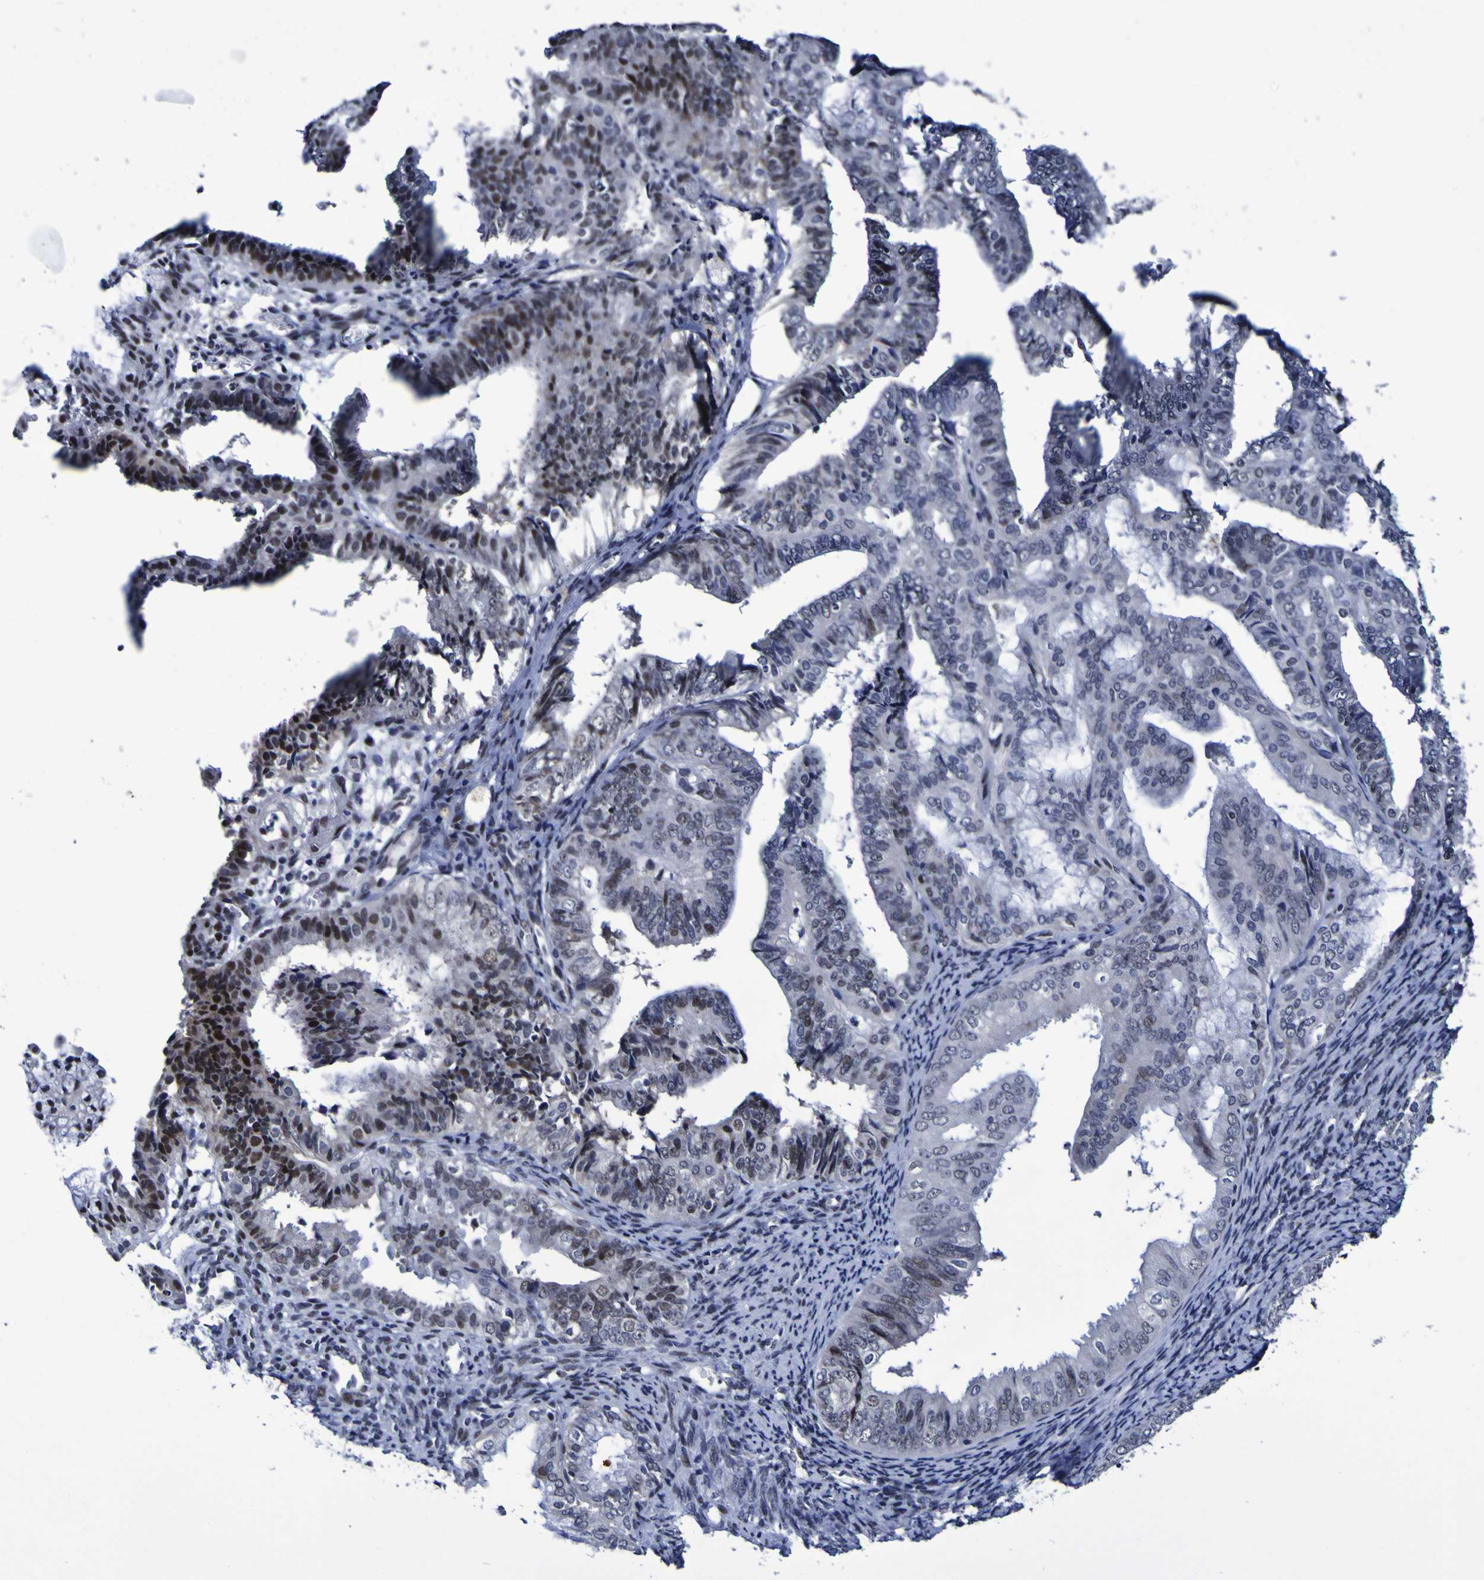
{"staining": {"intensity": "moderate", "quantity": "<25%", "location": "nuclear"}, "tissue": "endometrial cancer", "cell_type": "Tumor cells", "image_type": "cancer", "snomed": [{"axis": "morphology", "description": "Adenocarcinoma, NOS"}, {"axis": "topography", "description": "Endometrium"}], "caption": "Immunohistochemistry (DAB) staining of adenocarcinoma (endometrial) demonstrates moderate nuclear protein expression in about <25% of tumor cells.", "gene": "MBD3", "patient": {"sex": "female", "age": 63}}